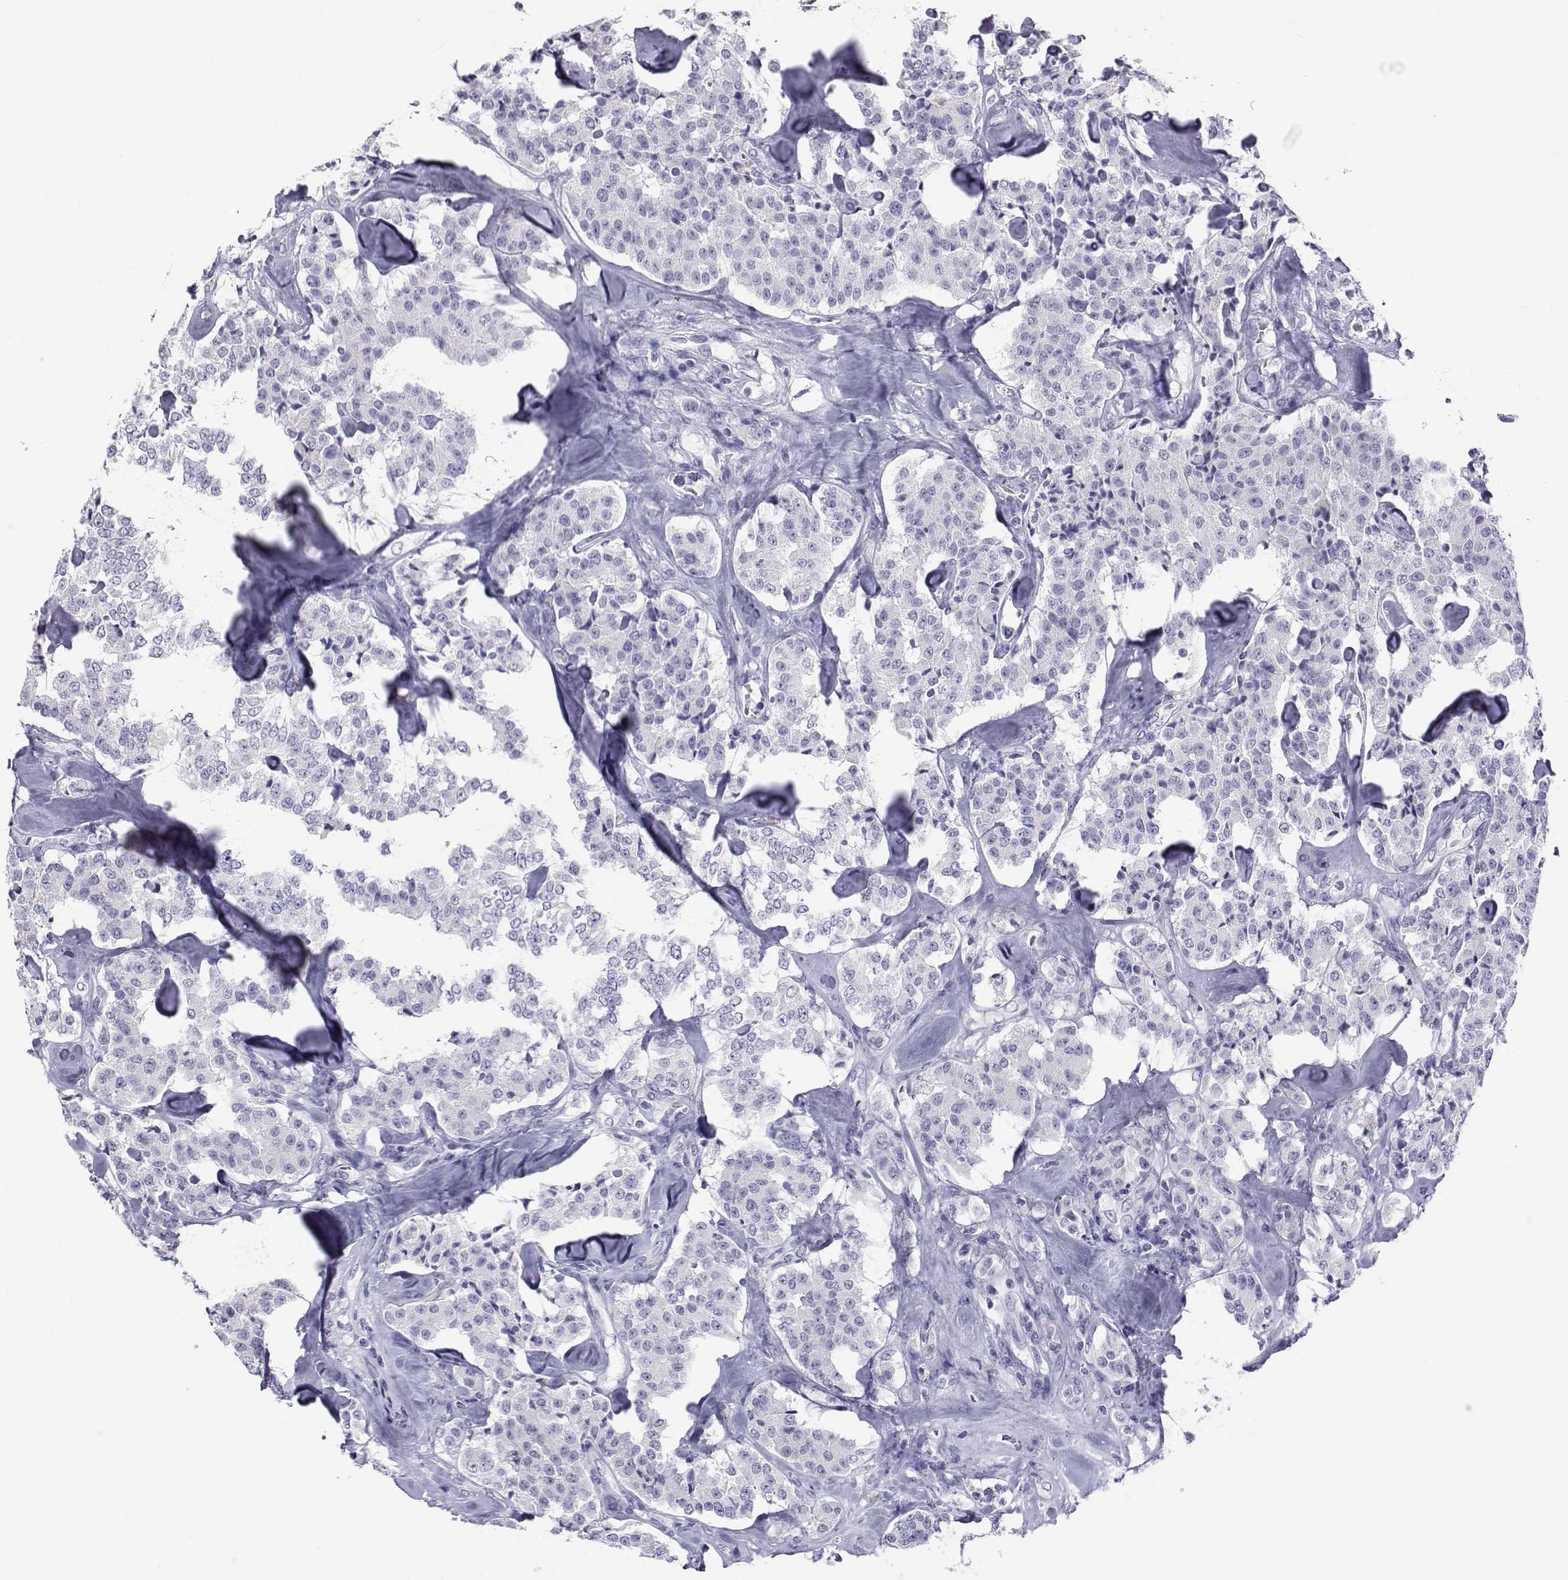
{"staining": {"intensity": "negative", "quantity": "none", "location": "none"}, "tissue": "carcinoid", "cell_type": "Tumor cells", "image_type": "cancer", "snomed": [{"axis": "morphology", "description": "Carcinoid, malignant, NOS"}, {"axis": "topography", "description": "Pancreas"}], "caption": "A high-resolution image shows IHC staining of carcinoid, which shows no significant staining in tumor cells. The staining was performed using DAB (3,3'-diaminobenzidine) to visualize the protein expression in brown, while the nuclei were stained in blue with hematoxylin (Magnification: 20x).", "gene": "ACTL7A", "patient": {"sex": "male", "age": 41}}